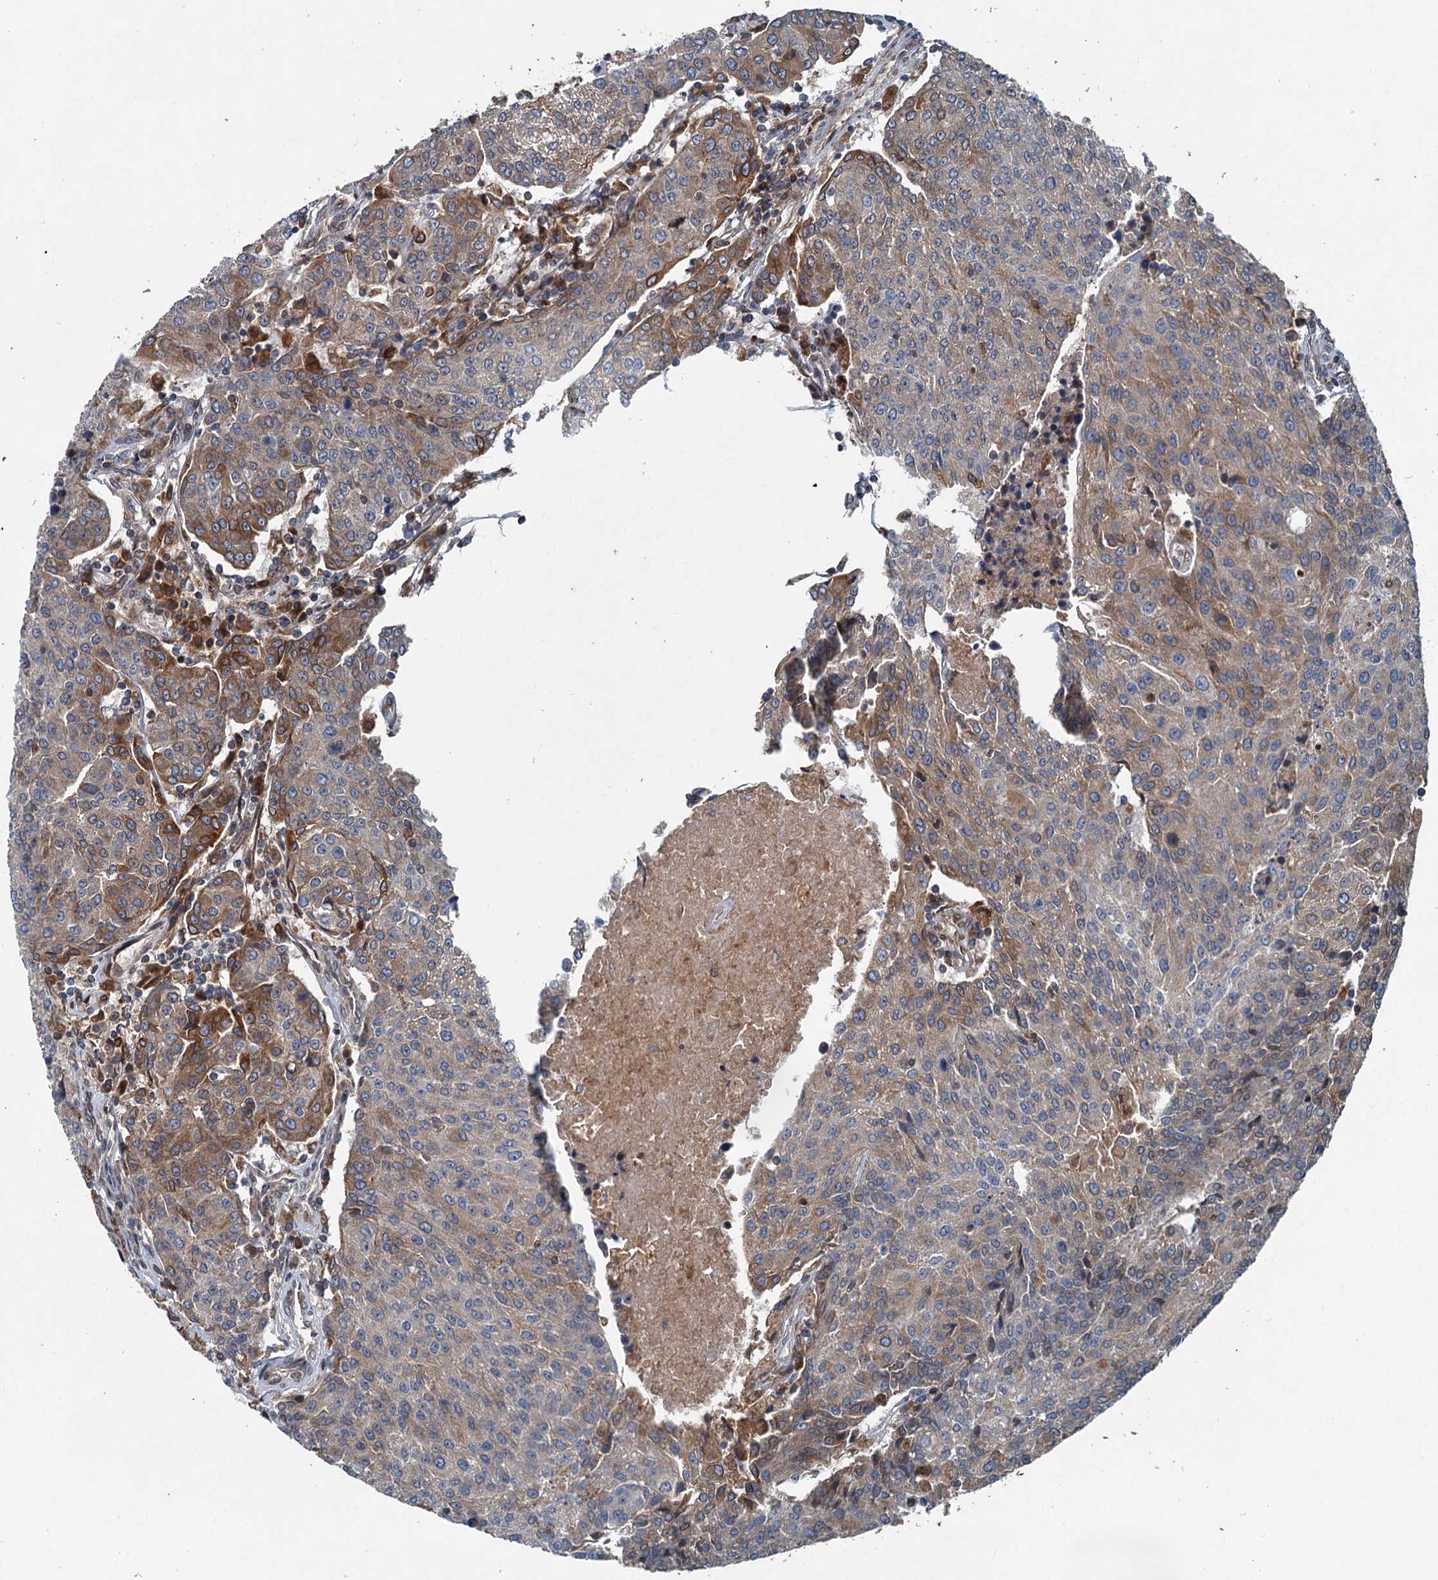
{"staining": {"intensity": "moderate", "quantity": "25%-75%", "location": "cytoplasmic/membranous"}, "tissue": "urothelial cancer", "cell_type": "Tumor cells", "image_type": "cancer", "snomed": [{"axis": "morphology", "description": "Urothelial carcinoma, High grade"}, {"axis": "topography", "description": "Urinary bladder"}], "caption": "IHC of urothelial cancer exhibits medium levels of moderate cytoplasmic/membranous positivity in approximately 25%-75% of tumor cells.", "gene": "TAPBPL", "patient": {"sex": "female", "age": 85}}